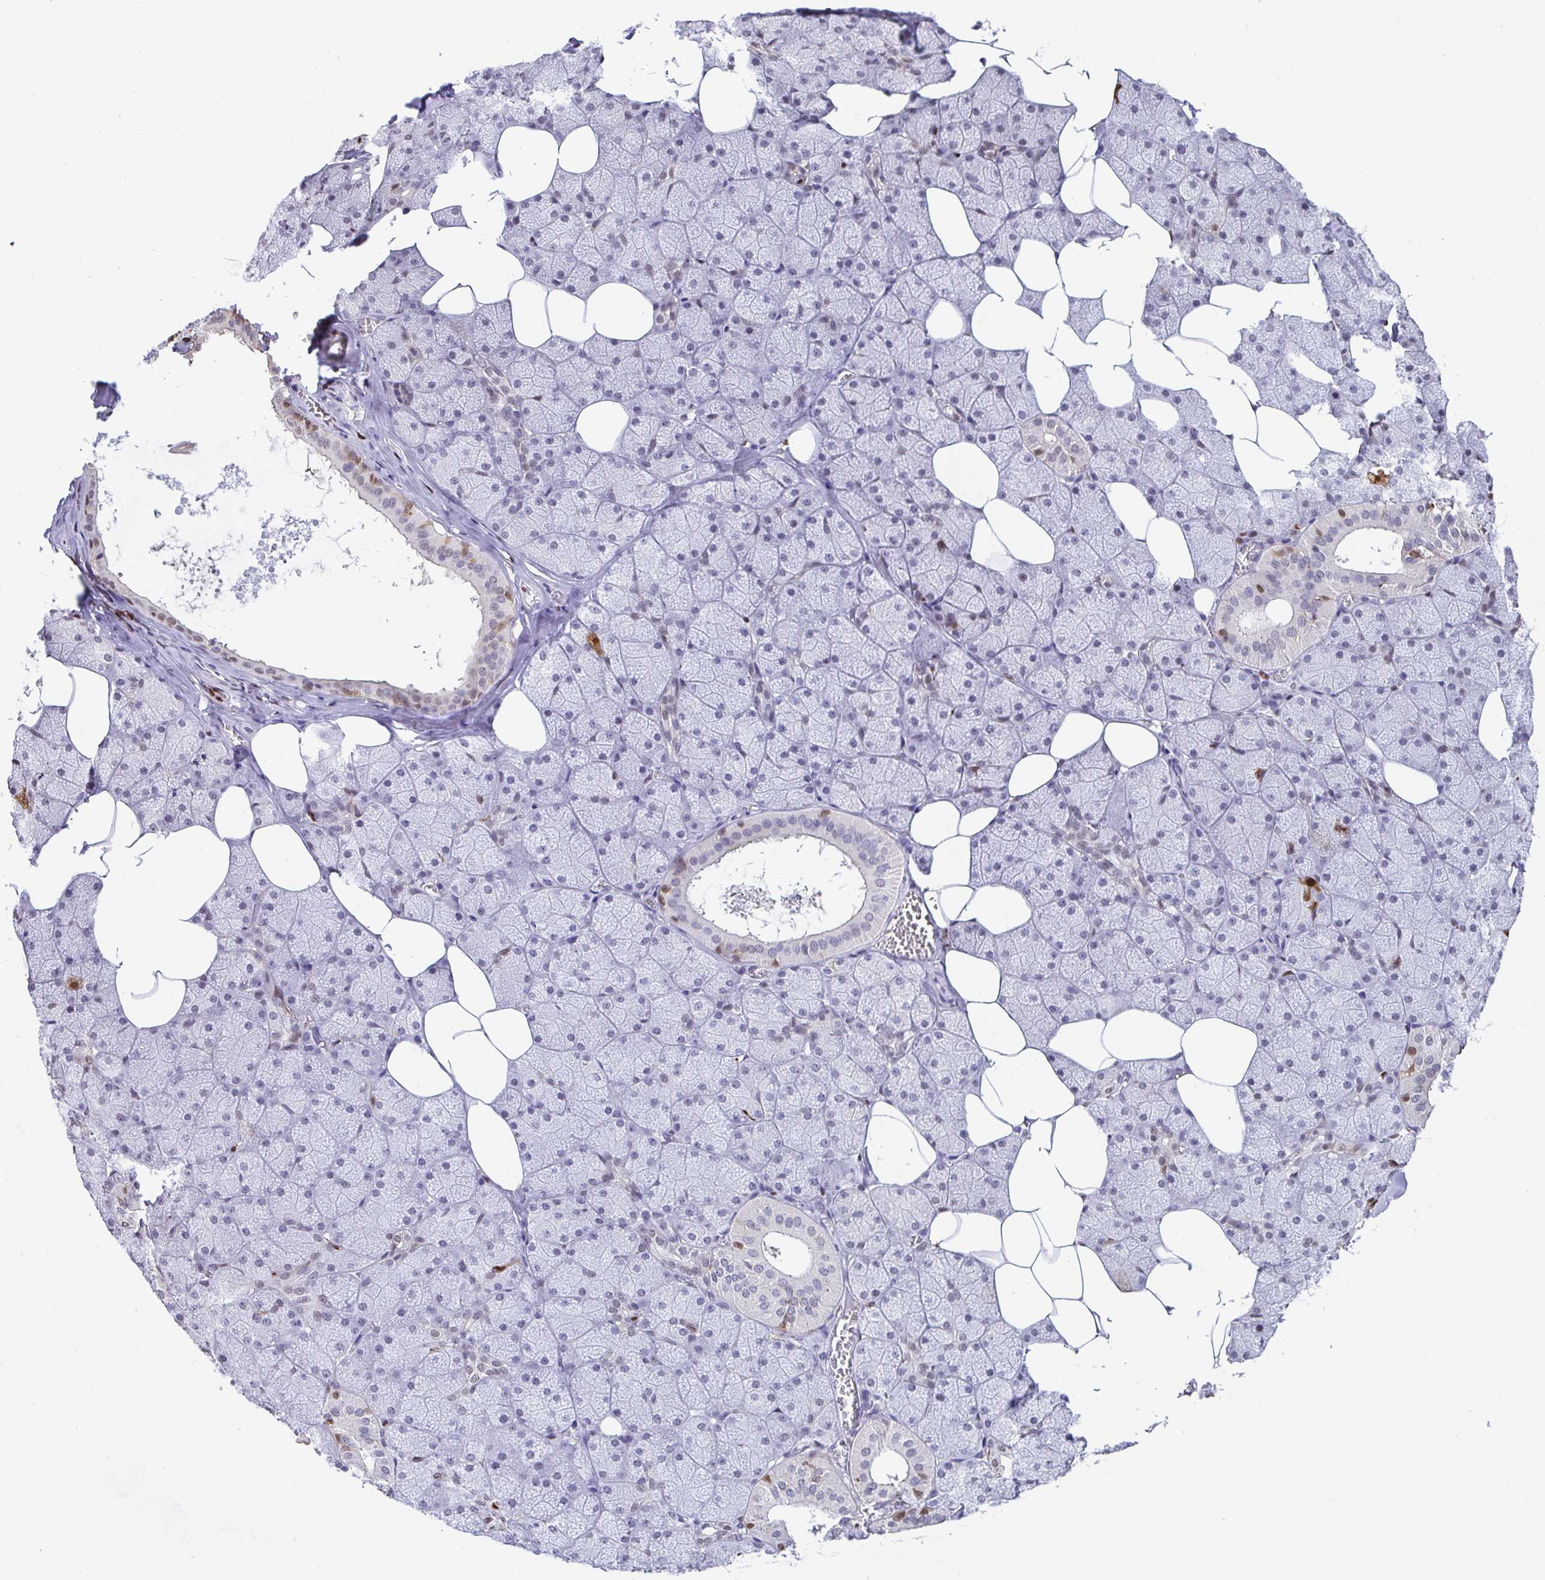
{"staining": {"intensity": "moderate", "quantity": "25%-75%", "location": "nuclear"}, "tissue": "salivary gland", "cell_type": "Glandular cells", "image_type": "normal", "snomed": [{"axis": "morphology", "description": "Normal tissue, NOS"}, {"axis": "topography", "description": "Salivary gland"}, {"axis": "topography", "description": "Peripheral nerve tissue"}], "caption": "Immunohistochemistry histopathology image of normal salivary gland: human salivary gland stained using IHC displays medium levels of moderate protein expression localized specifically in the nuclear of glandular cells, appearing as a nuclear brown color.", "gene": "BTBD10", "patient": {"sex": "male", "age": 38}}